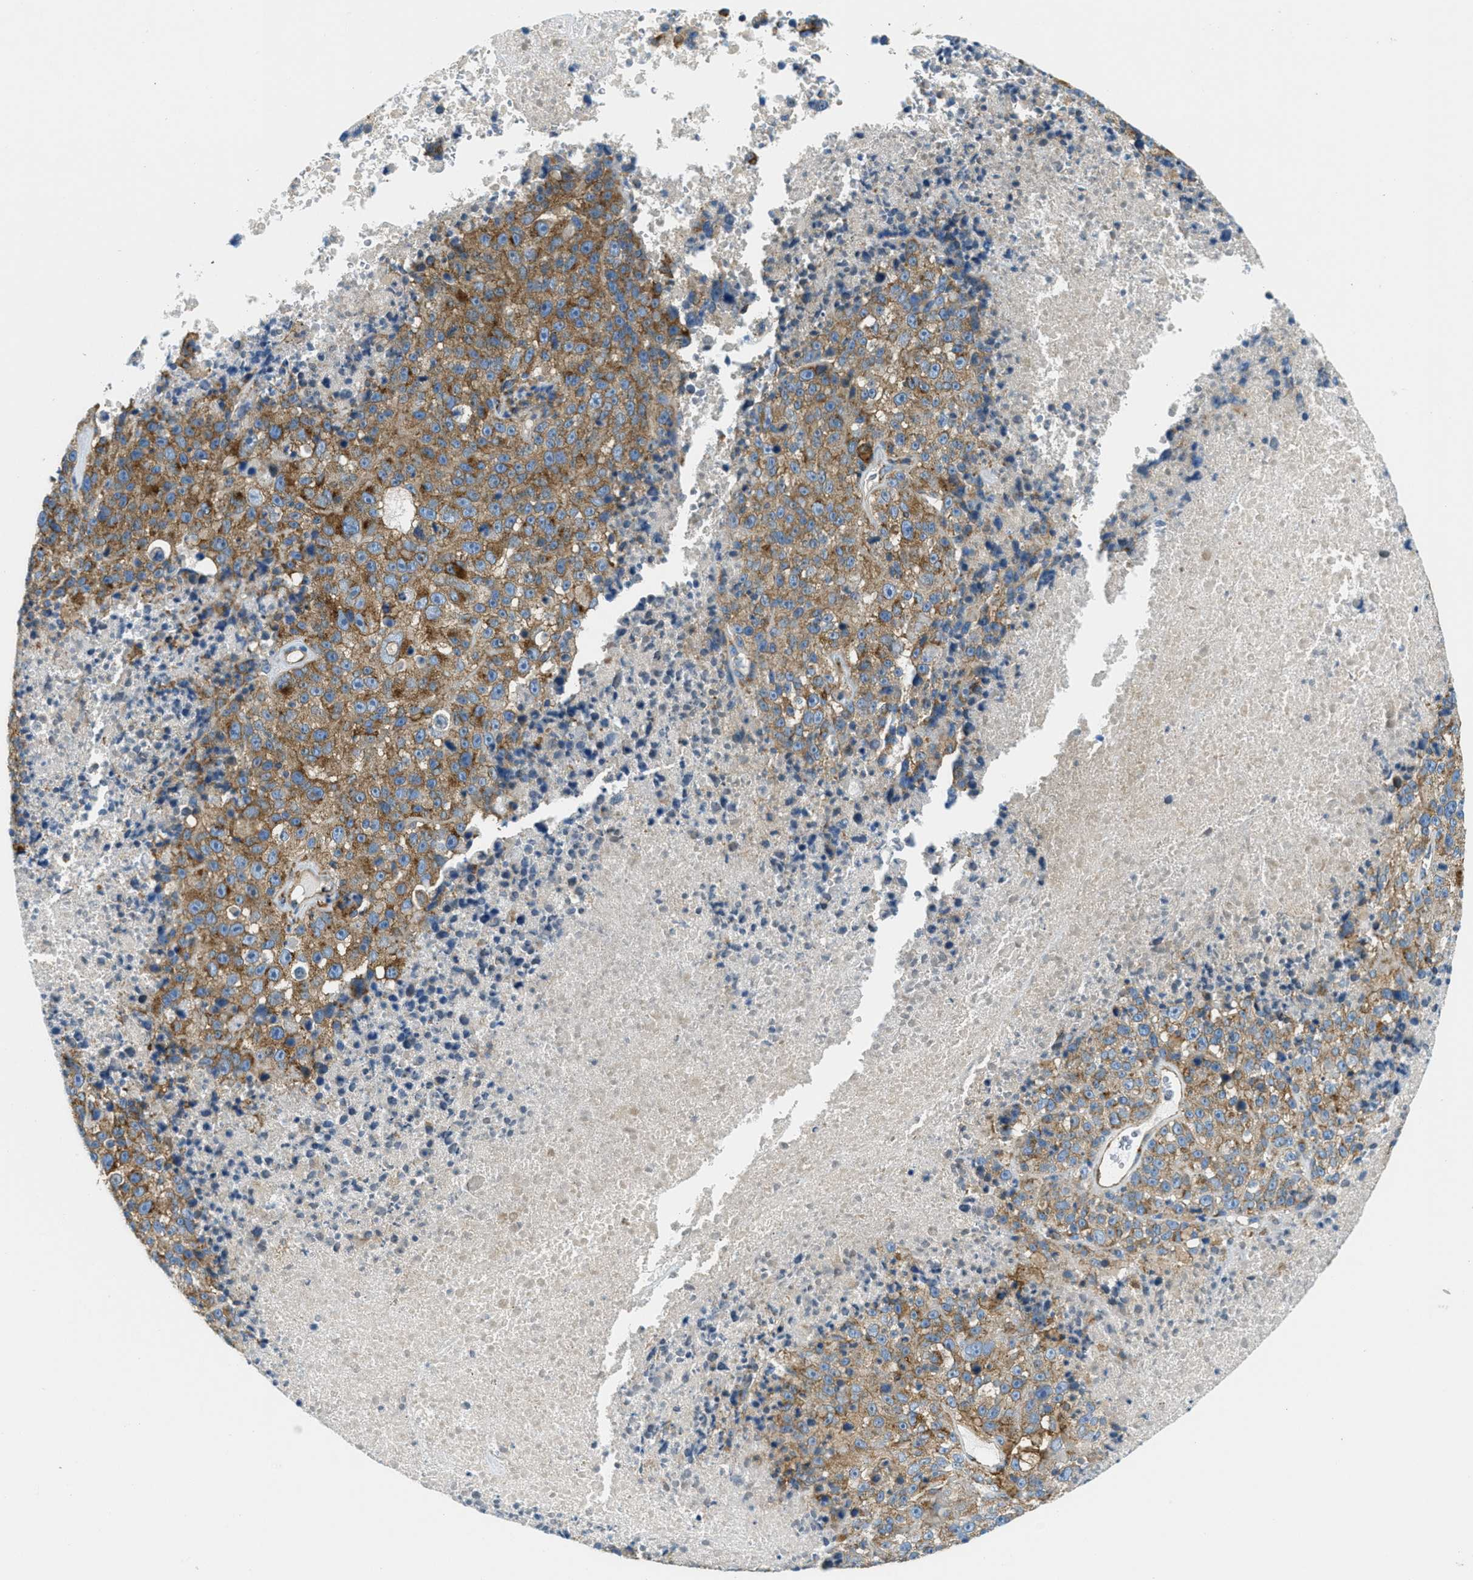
{"staining": {"intensity": "moderate", "quantity": ">75%", "location": "cytoplasmic/membranous"}, "tissue": "melanoma", "cell_type": "Tumor cells", "image_type": "cancer", "snomed": [{"axis": "morphology", "description": "Malignant melanoma, Metastatic site"}, {"axis": "topography", "description": "Cerebral cortex"}], "caption": "Immunohistochemistry of melanoma exhibits medium levels of moderate cytoplasmic/membranous positivity in about >75% of tumor cells. (DAB (3,3'-diaminobenzidine) IHC, brown staining for protein, blue staining for nuclei).", "gene": "AP2B1", "patient": {"sex": "female", "age": 52}}